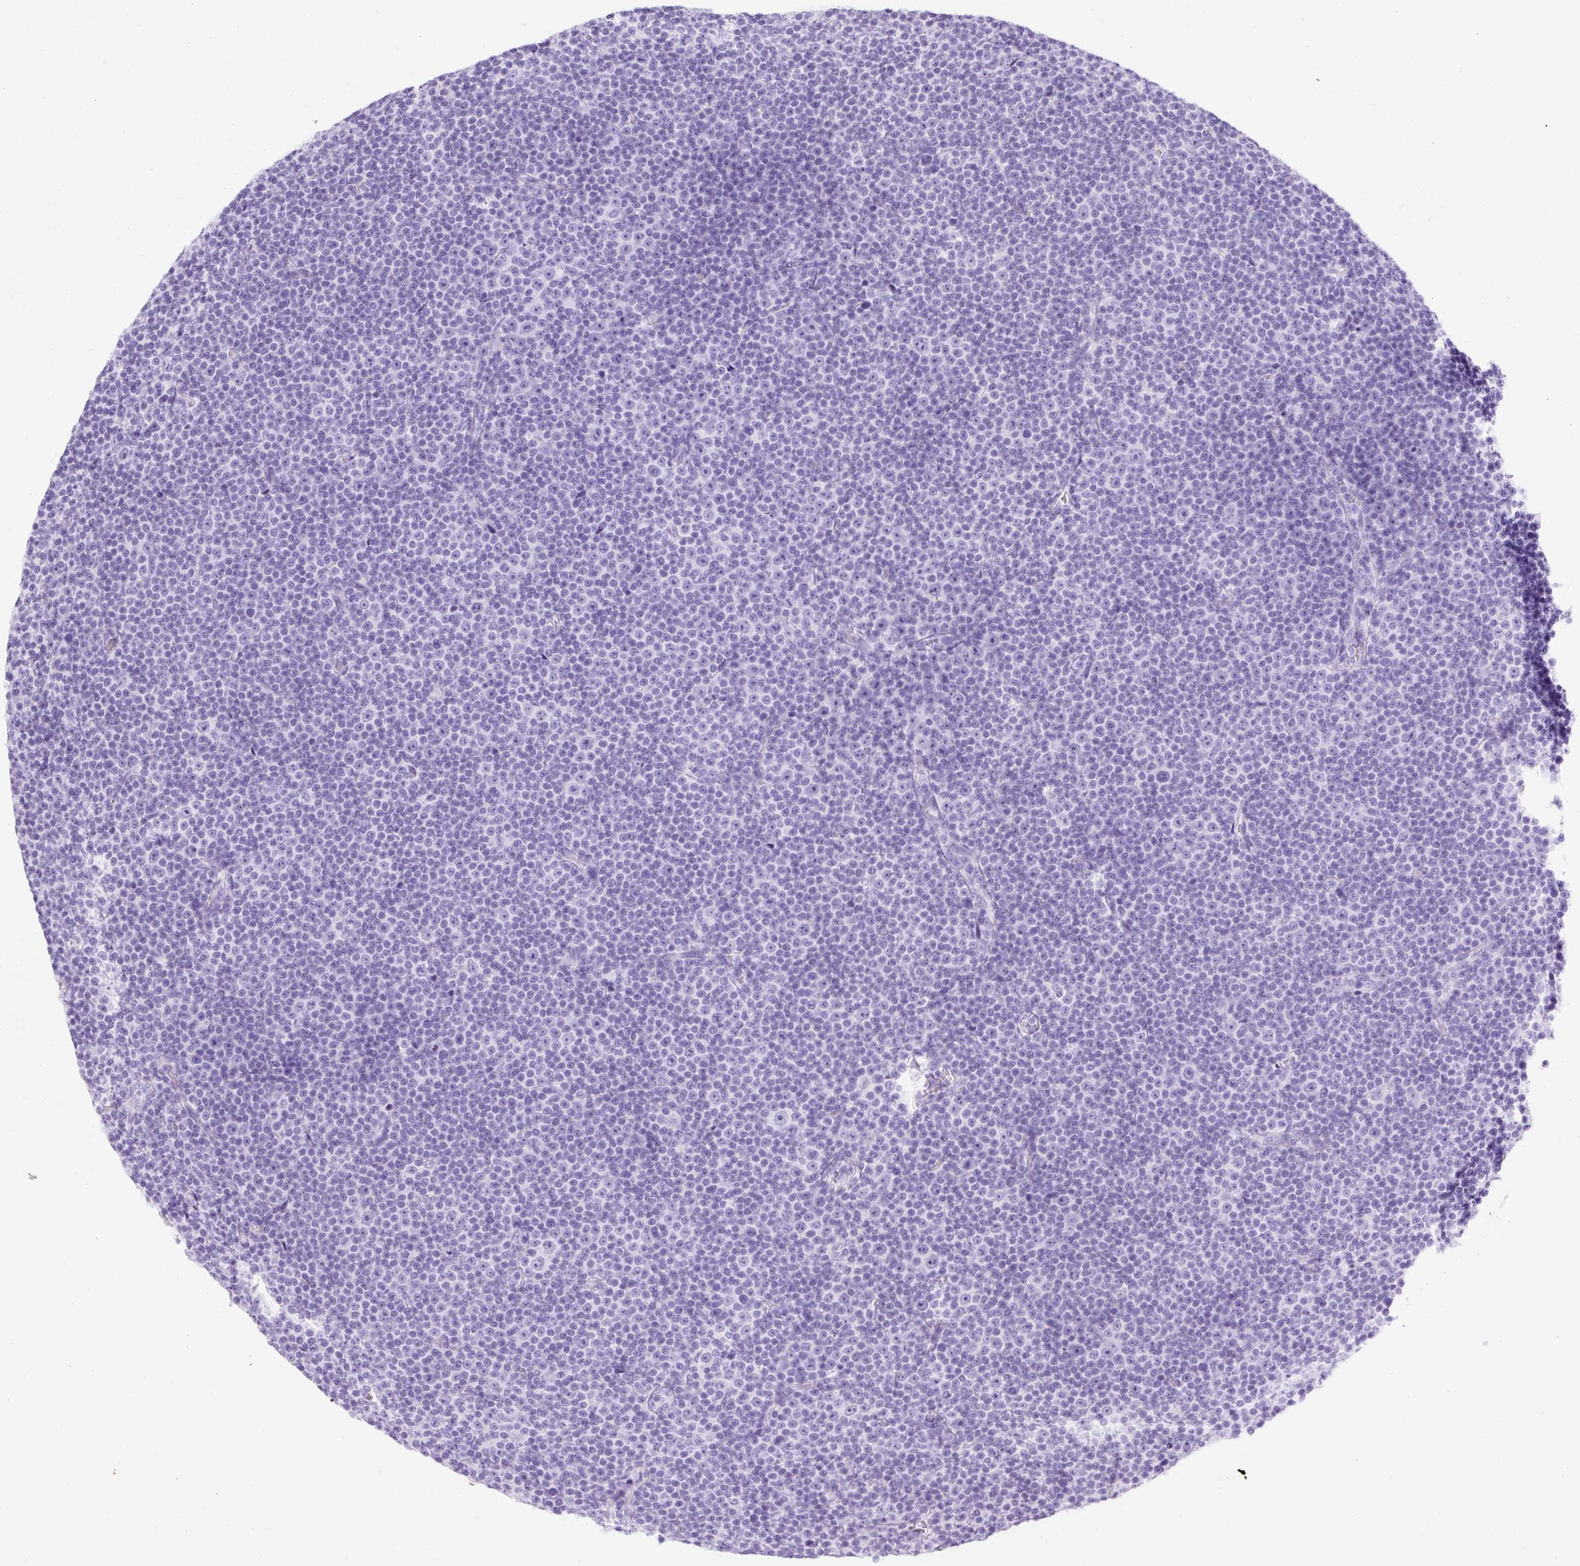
{"staining": {"intensity": "negative", "quantity": "none", "location": "none"}, "tissue": "lymphoma", "cell_type": "Tumor cells", "image_type": "cancer", "snomed": [{"axis": "morphology", "description": "Malignant lymphoma, non-Hodgkin's type, Low grade"}, {"axis": "topography", "description": "Lymph node"}], "caption": "Immunohistochemistry (IHC) histopathology image of human low-grade malignant lymphoma, non-Hodgkin's type stained for a protein (brown), which demonstrates no staining in tumor cells.", "gene": "NTS", "patient": {"sex": "female", "age": 67}}